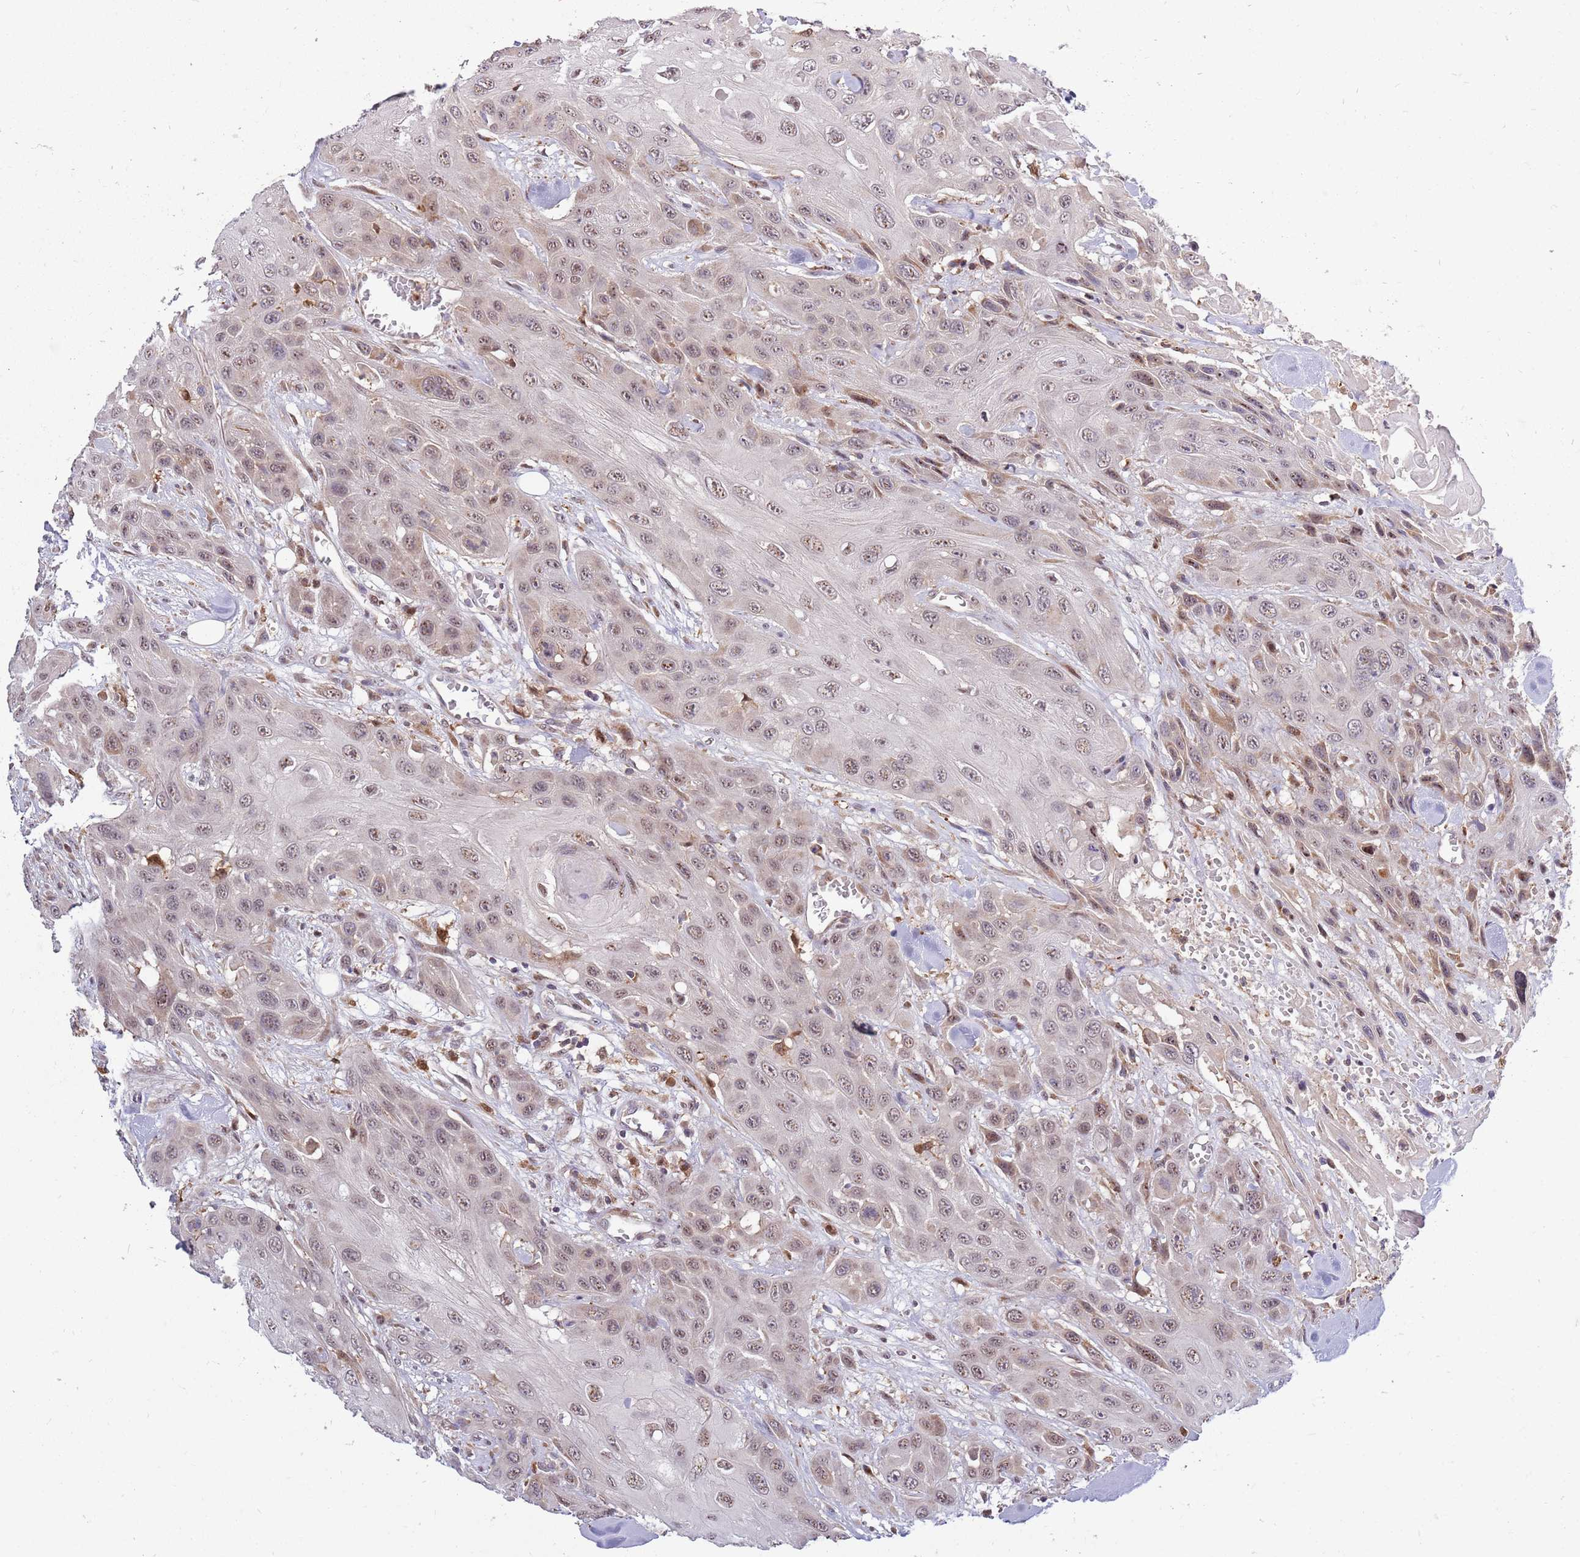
{"staining": {"intensity": "weak", "quantity": ">75%", "location": "nuclear"}, "tissue": "head and neck cancer", "cell_type": "Tumor cells", "image_type": "cancer", "snomed": [{"axis": "morphology", "description": "Squamous cell carcinoma, NOS"}, {"axis": "topography", "description": "Head-Neck"}], "caption": "A brown stain labels weak nuclear positivity of a protein in human head and neck cancer tumor cells.", "gene": "CCNJL", "patient": {"sex": "male", "age": 81}}